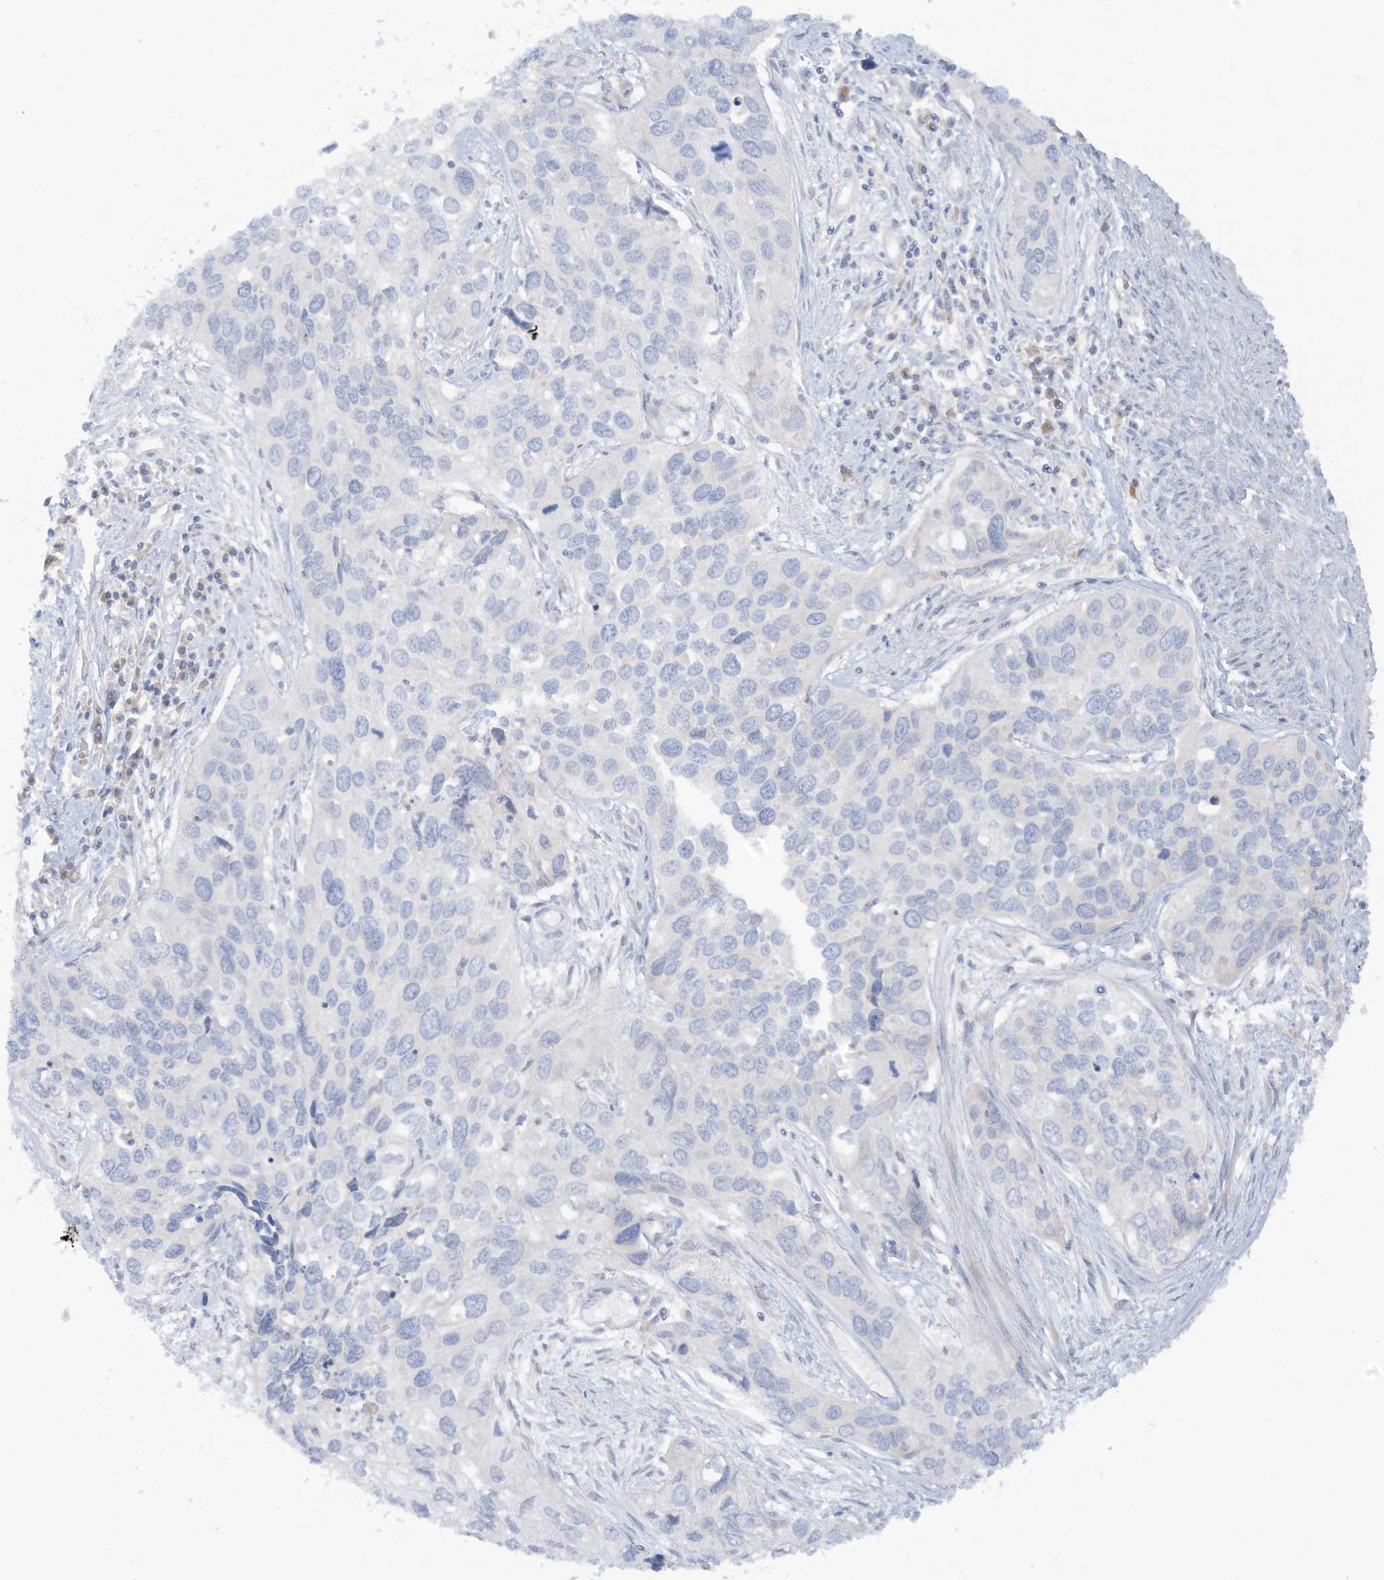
{"staining": {"intensity": "negative", "quantity": "none", "location": "none"}, "tissue": "cervical cancer", "cell_type": "Tumor cells", "image_type": "cancer", "snomed": [{"axis": "morphology", "description": "Squamous cell carcinoma, NOS"}, {"axis": "topography", "description": "Cervix"}], "caption": "DAB (3,3'-diaminobenzidine) immunohistochemical staining of cervical cancer (squamous cell carcinoma) demonstrates no significant positivity in tumor cells.", "gene": "LRRN2", "patient": {"sex": "female", "age": 55}}